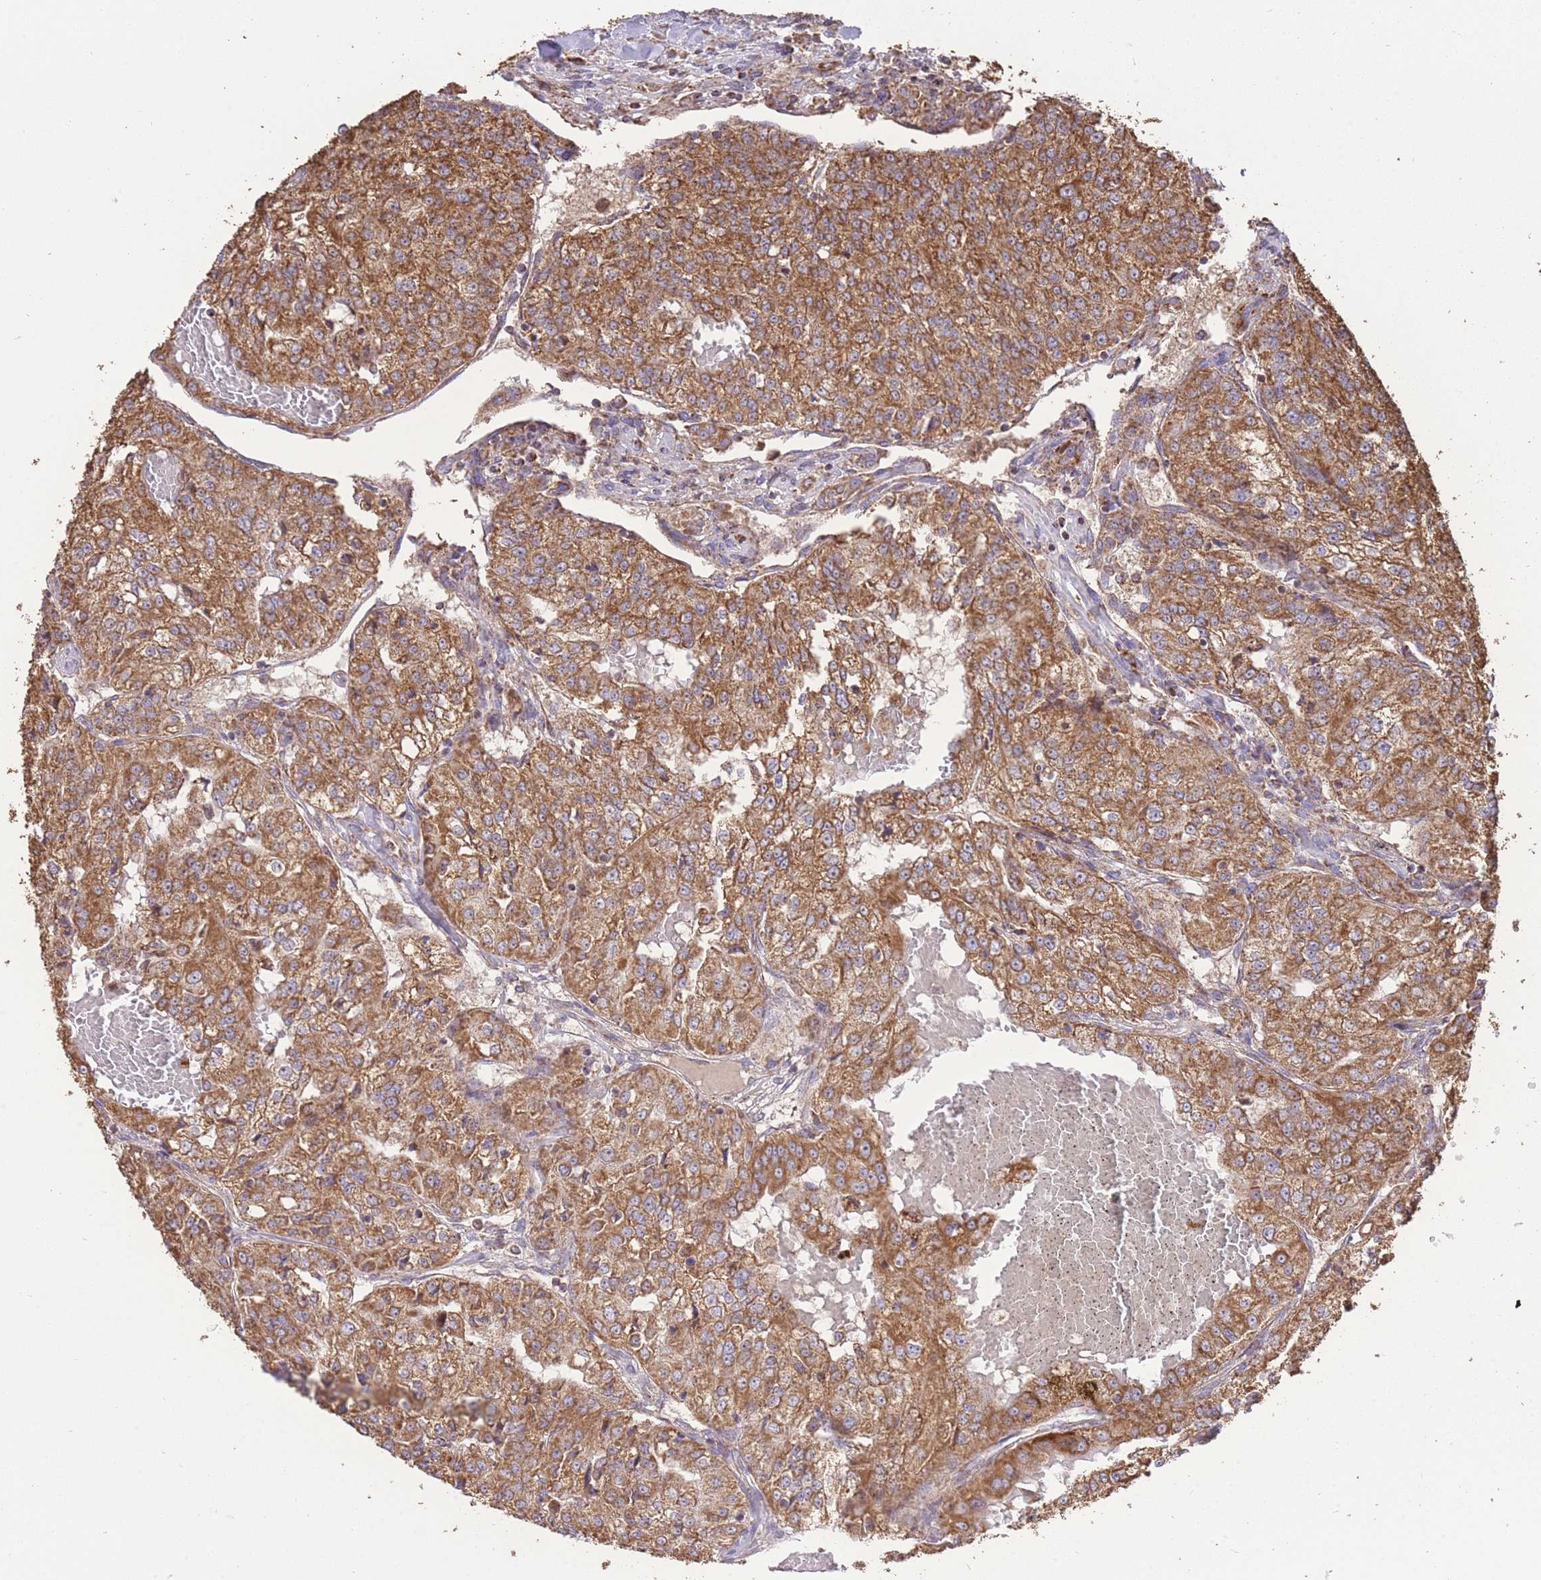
{"staining": {"intensity": "moderate", "quantity": ">75%", "location": "cytoplasmic/membranous"}, "tissue": "renal cancer", "cell_type": "Tumor cells", "image_type": "cancer", "snomed": [{"axis": "morphology", "description": "Adenocarcinoma, NOS"}, {"axis": "topography", "description": "Kidney"}], "caption": "Immunohistochemistry of human adenocarcinoma (renal) reveals medium levels of moderate cytoplasmic/membranous positivity in approximately >75% of tumor cells.", "gene": "PREP", "patient": {"sex": "female", "age": 63}}